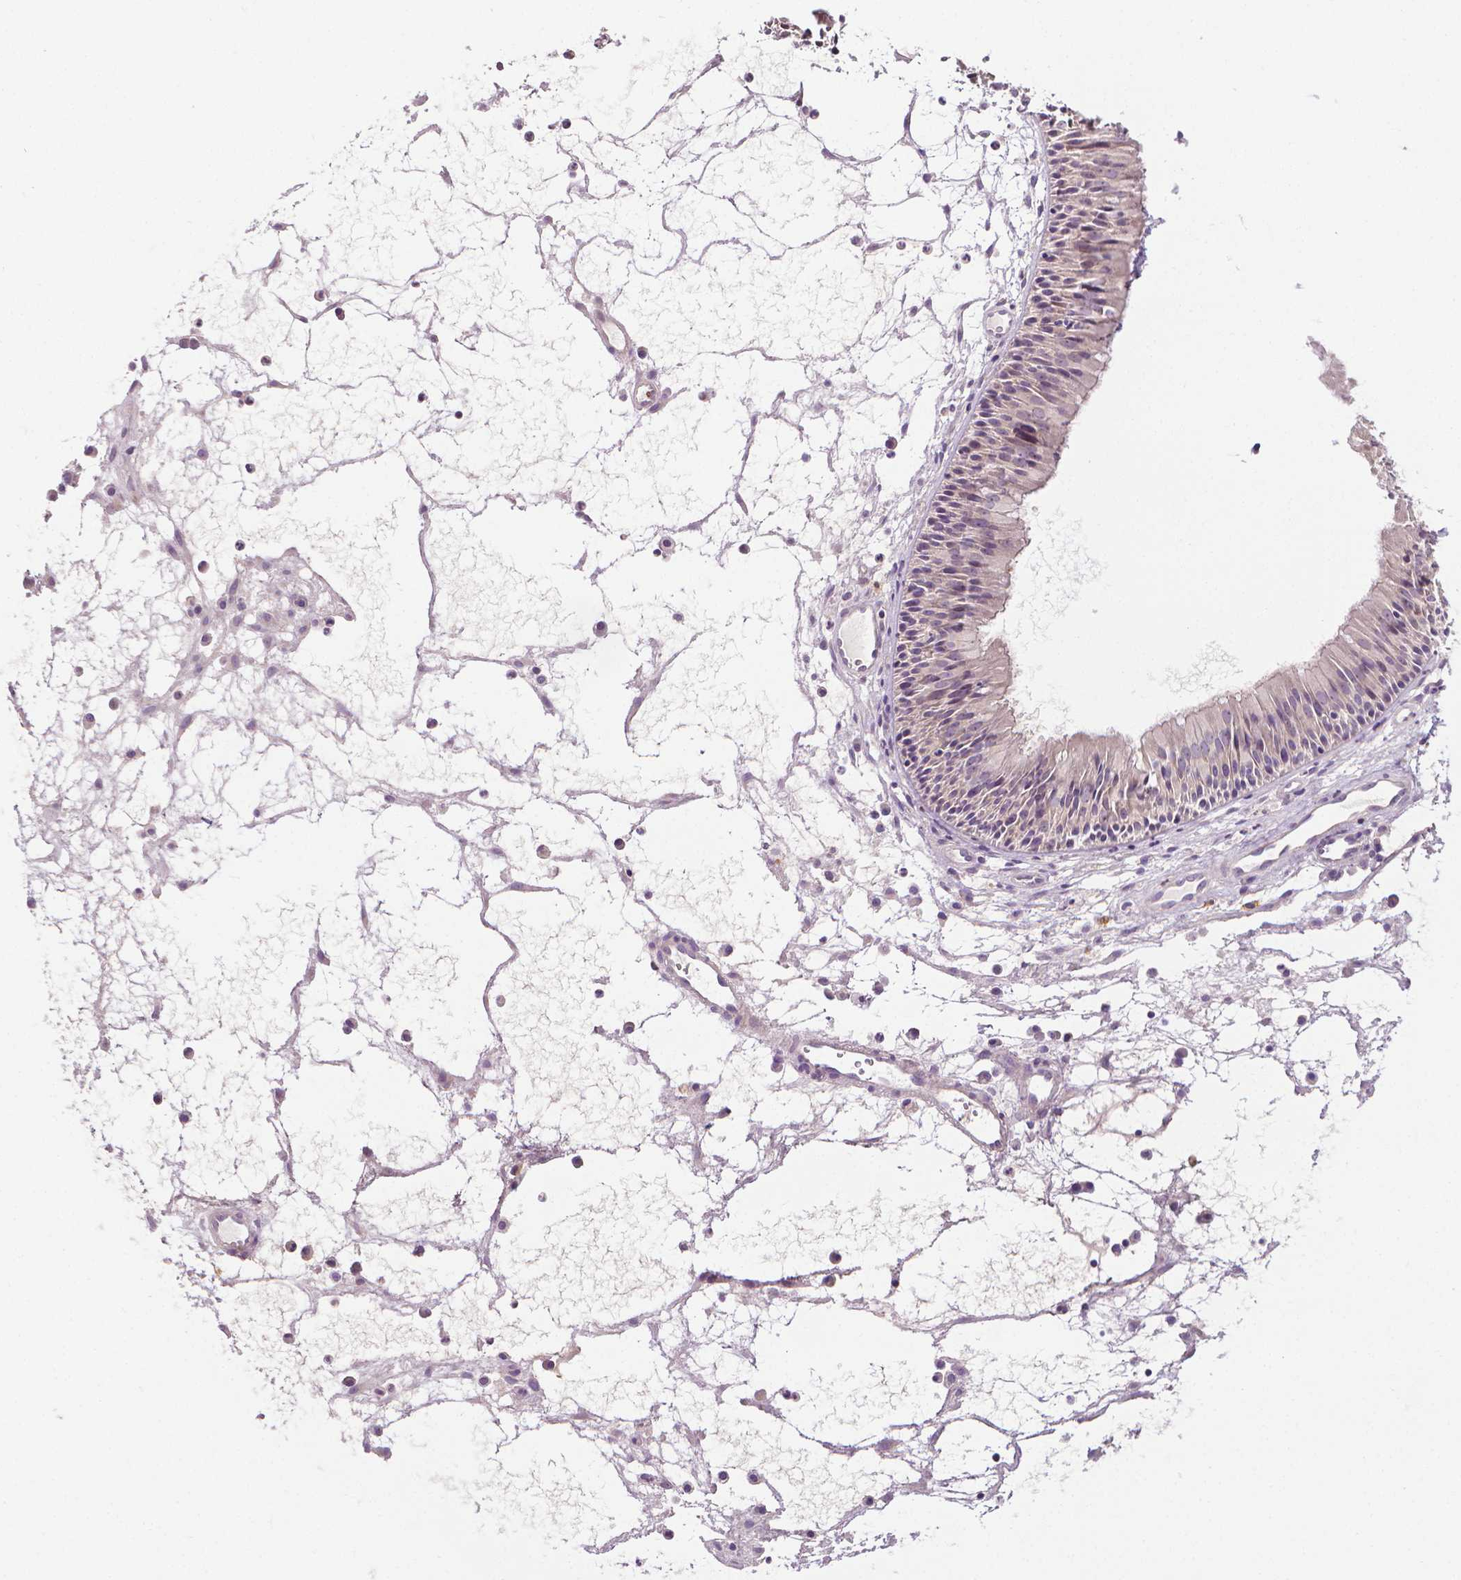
{"staining": {"intensity": "negative", "quantity": "none", "location": "none"}, "tissue": "nasopharynx", "cell_type": "Respiratory epithelial cells", "image_type": "normal", "snomed": [{"axis": "morphology", "description": "Normal tissue, NOS"}, {"axis": "topography", "description": "Nasopharynx"}], "caption": "An immunohistochemistry photomicrograph of benign nasopharynx is shown. There is no staining in respiratory epithelial cells of nasopharynx.", "gene": "MCOLN3", "patient": {"sex": "male", "age": 31}}